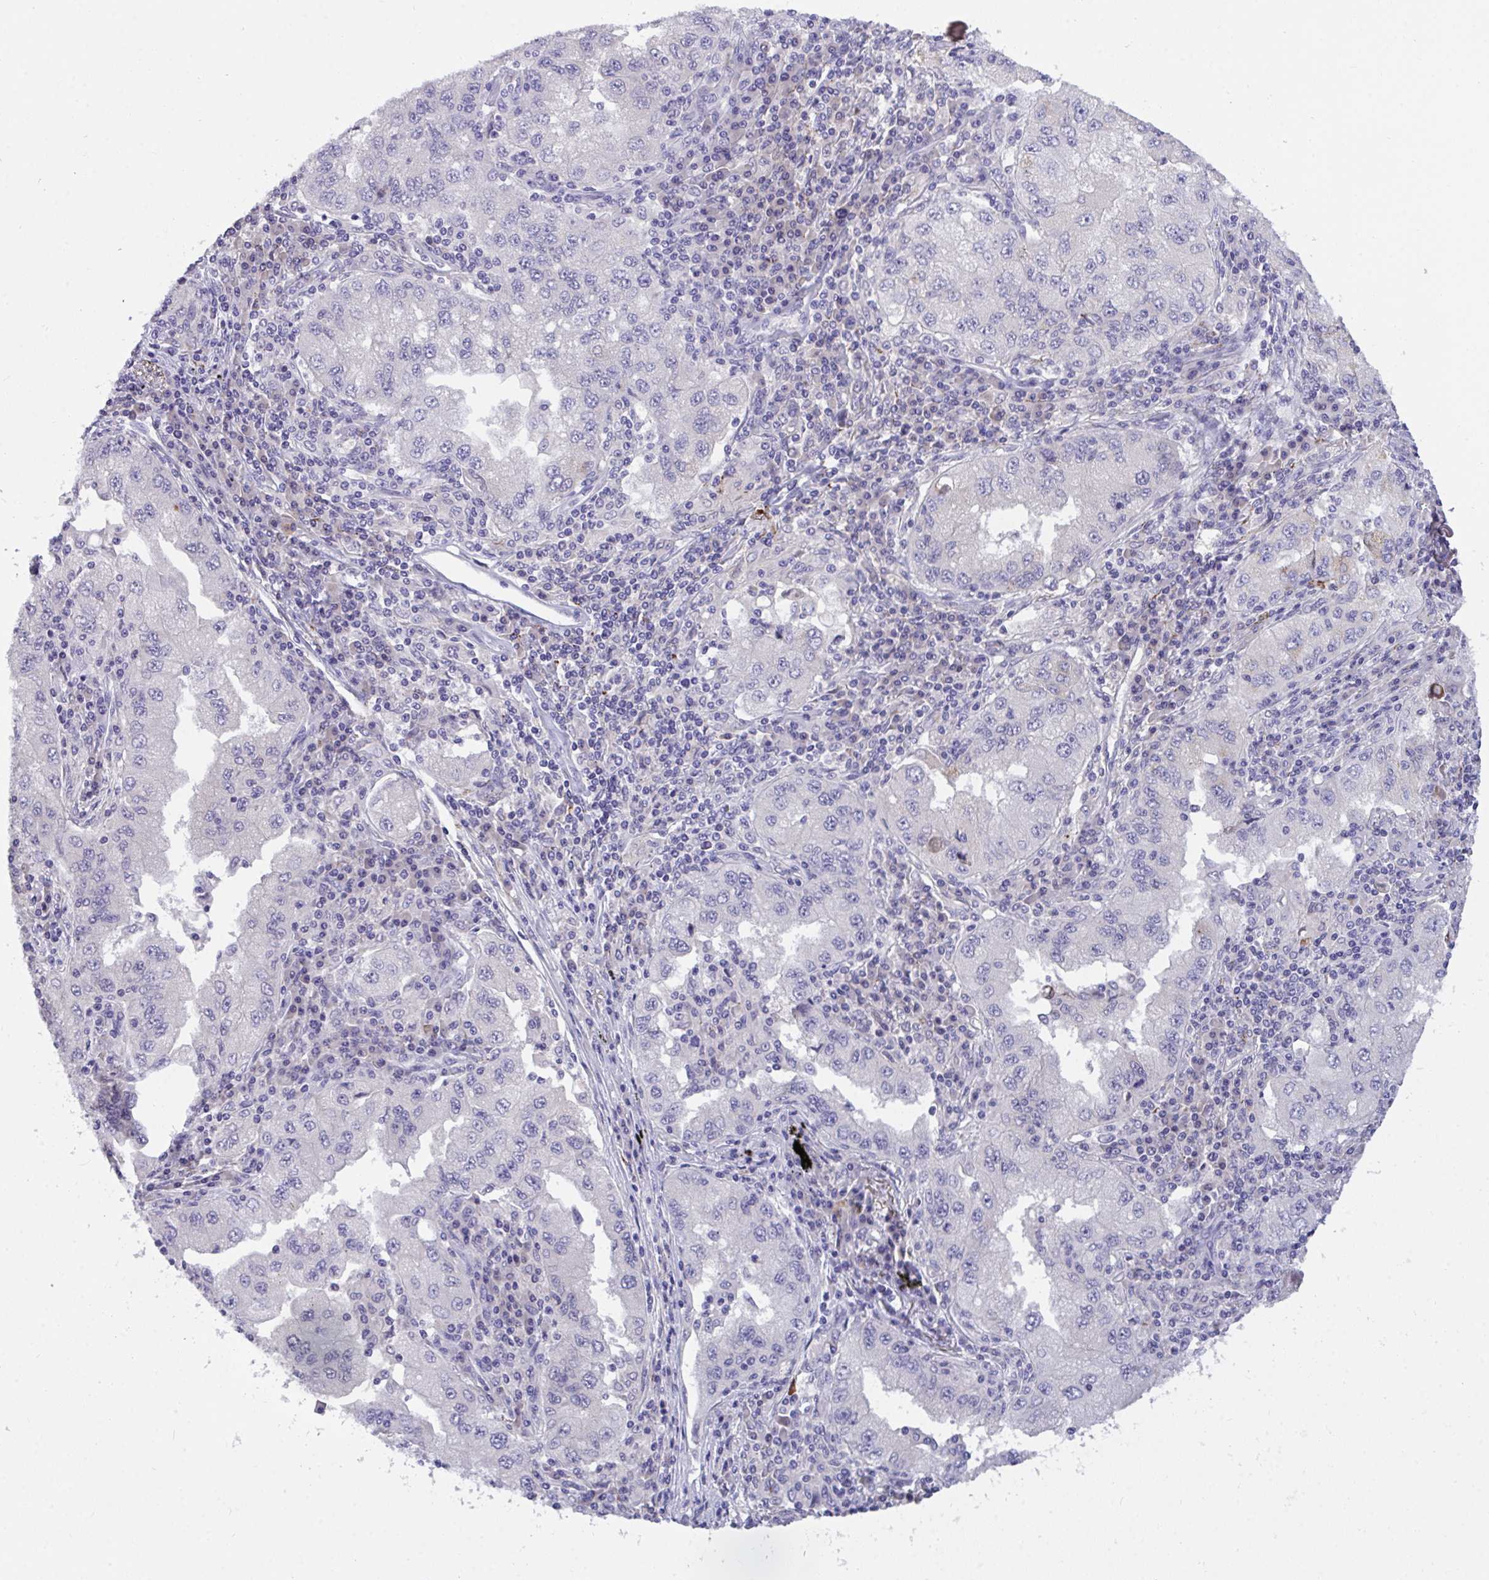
{"staining": {"intensity": "negative", "quantity": "none", "location": "none"}, "tissue": "lung cancer", "cell_type": "Tumor cells", "image_type": "cancer", "snomed": [{"axis": "morphology", "description": "Adenocarcinoma, NOS"}, {"axis": "morphology", "description": "Adenocarcinoma primary or metastatic"}, {"axis": "topography", "description": "Lung"}], "caption": "A histopathology image of lung cancer stained for a protein exhibits no brown staining in tumor cells.", "gene": "SEMA6B", "patient": {"sex": "male", "age": 74}}